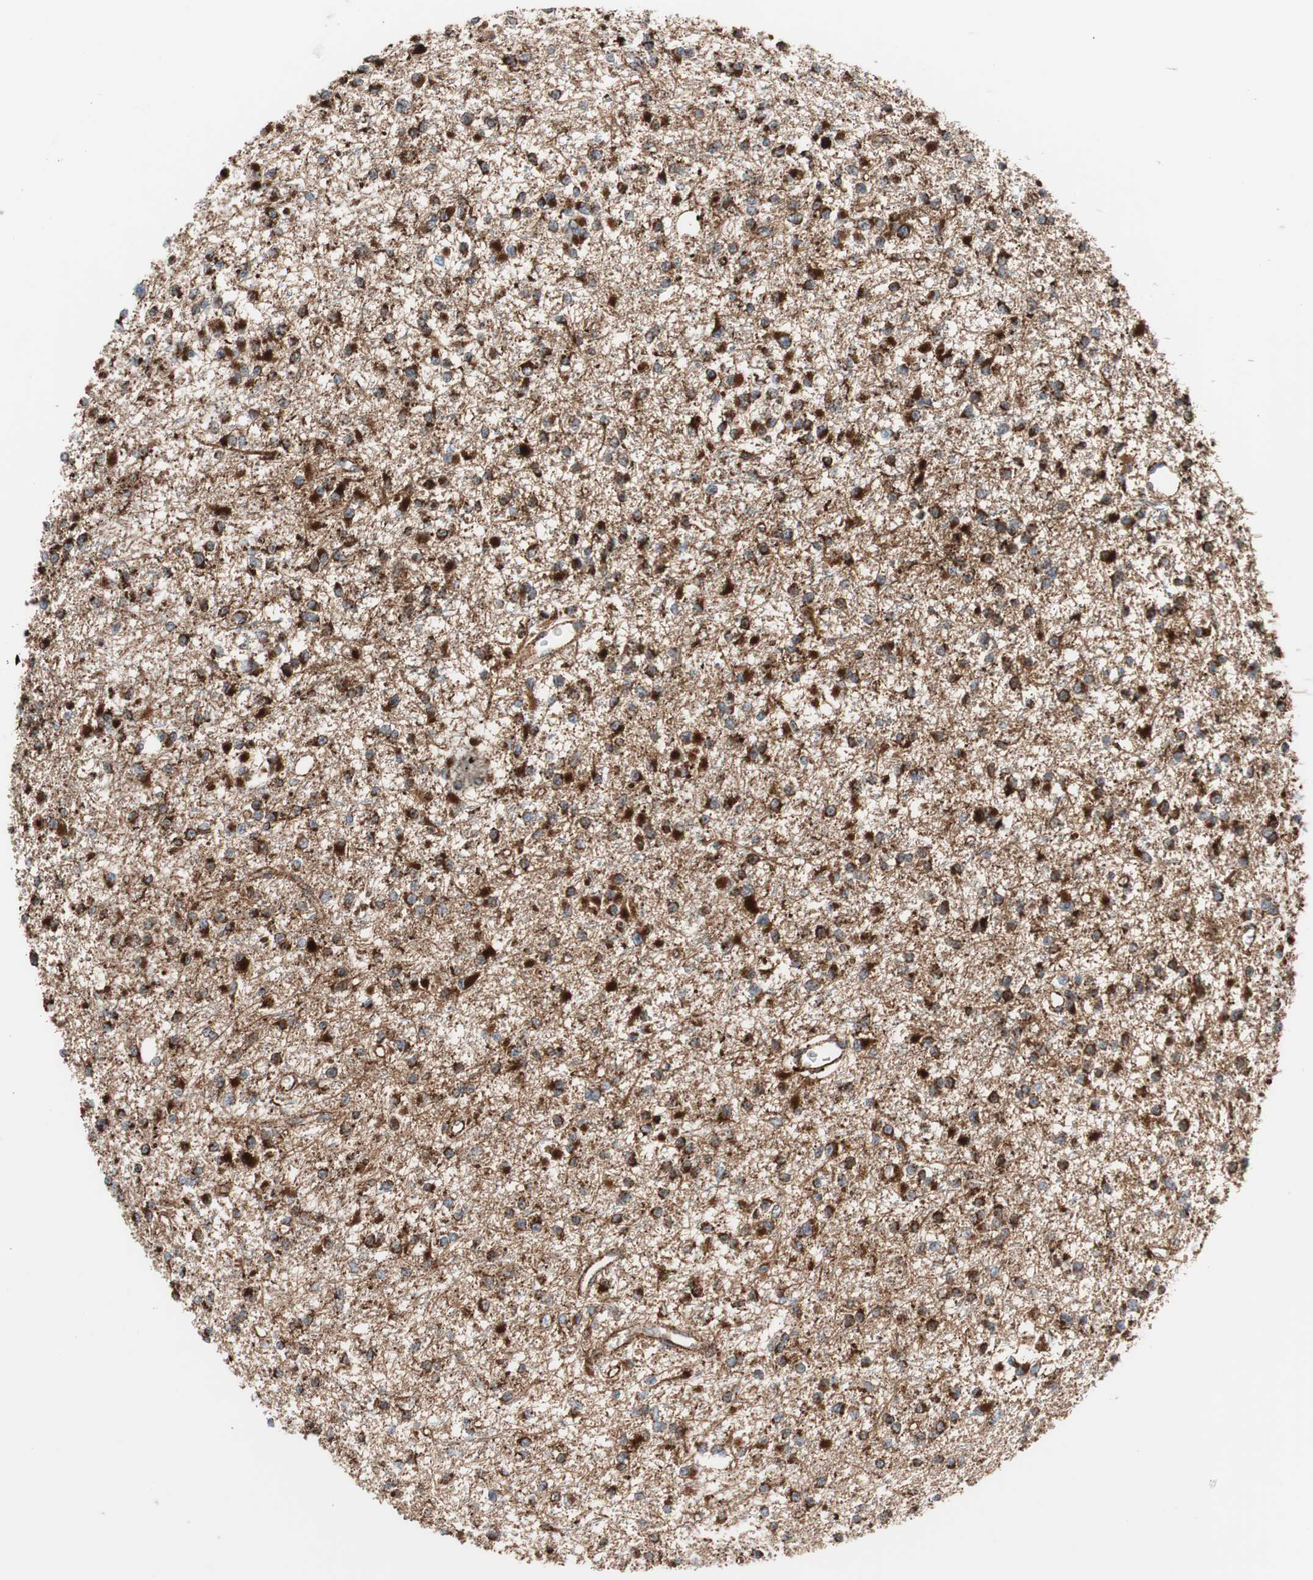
{"staining": {"intensity": "strong", "quantity": ">75%", "location": "cytoplasmic/membranous"}, "tissue": "glioma", "cell_type": "Tumor cells", "image_type": "cancer", "snomed": [{"axis": "morphology", "description": "Glioma, malignant, Low grade"}, {"axis": "topography", "description": "Brain"}], "caption": "IHC image of neoplastic tissue: human glioma stained using IHC reveals high levels of strong protein expression localized specifically in the cytoplasmic/membranous of tumor cells, appearing as a cytoplasmic/membranous brown color.", "gene": "LAMP1", "patient": {"sex": "female", "age": 22}}